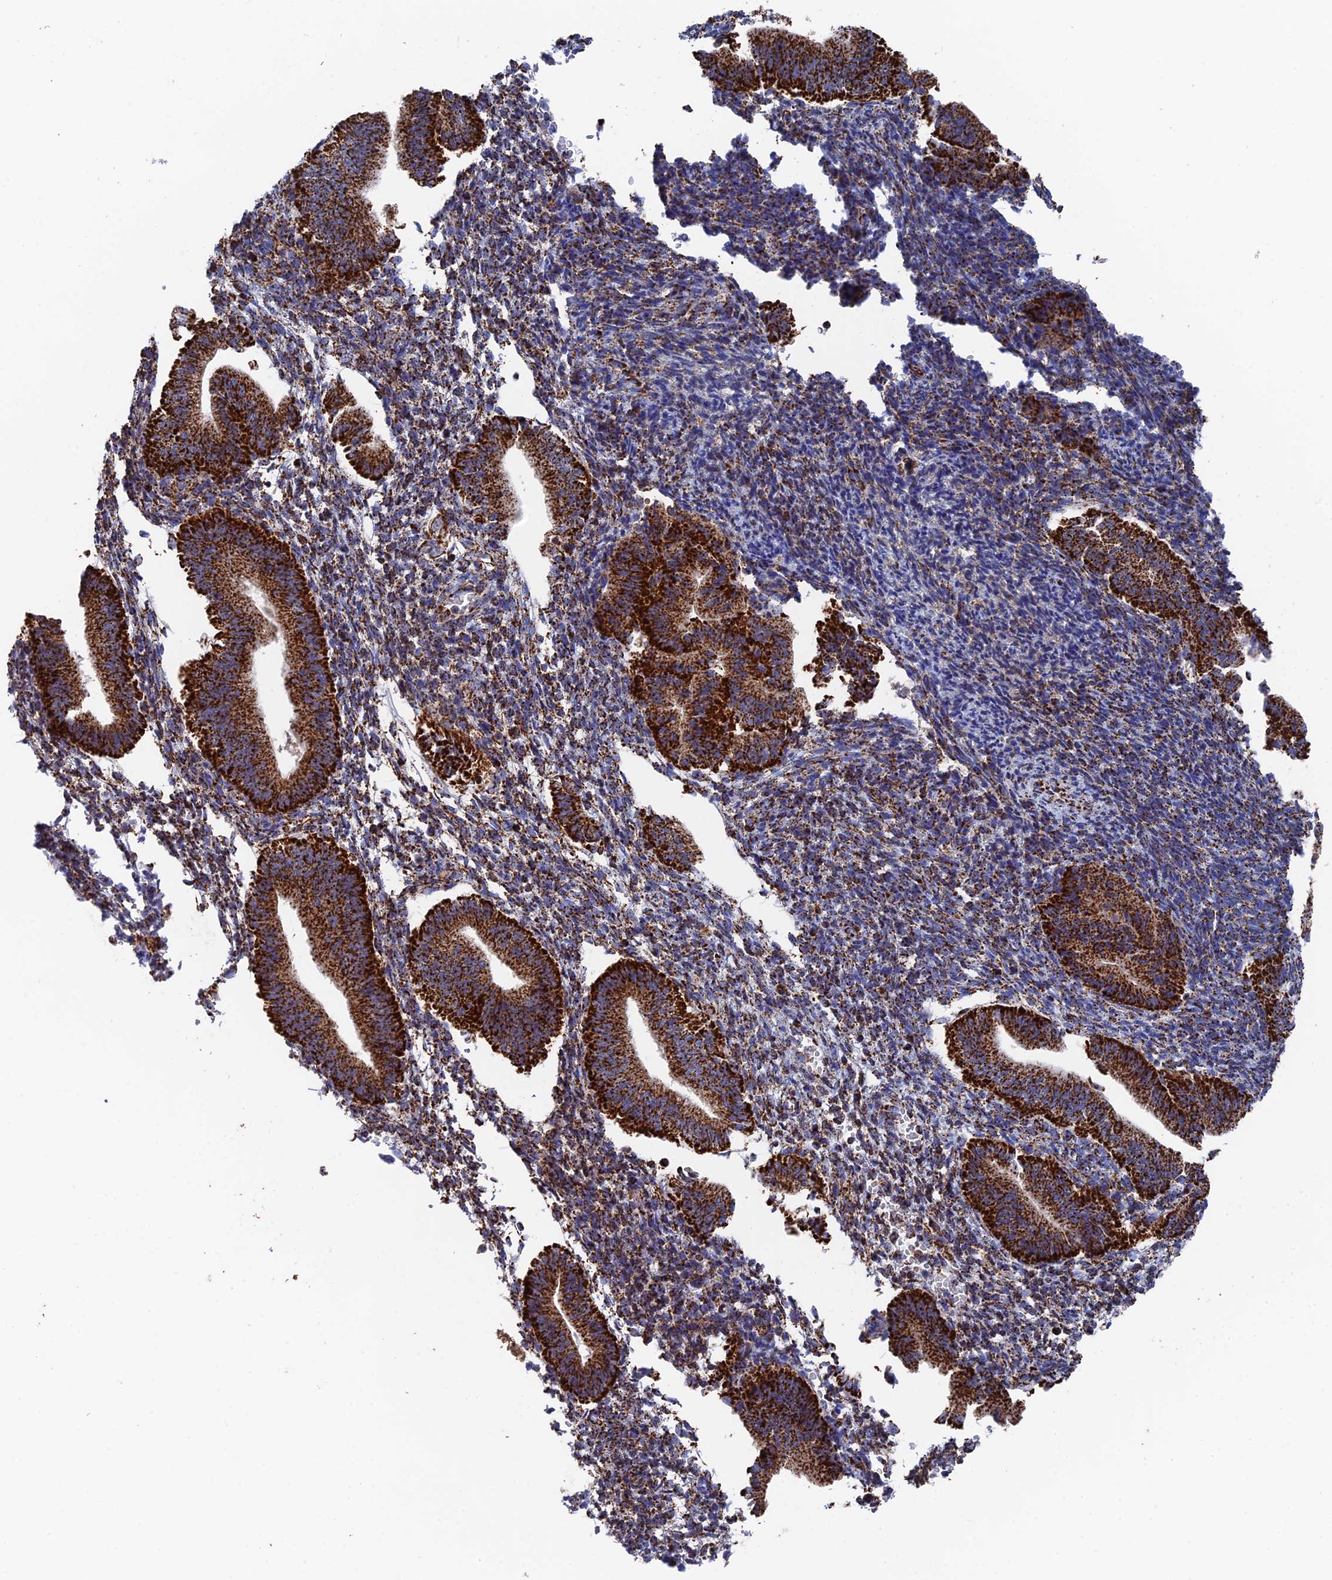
{"staining": {"intensity": "strong", "quantity": "25%-75%", "location": "cytoplasmic/membranous"}, "tissue": "endometrium", "cell_type": "Cells in endometrial stroma", "image_type": "normal", "snomed": [{"axis": "morphology", "description": "Normal tissue, NOS"}, {"axis": "topography", "description": "Endometrium"}], "caption": "This is a histology image of immunohistochemistry (IHC) staining of unremarkable endometrium, which shows strong expression in the cytoplasmic/membranous of cells in endometrial stroma.", "gene": "HAUS8", "patient": {"sex": "female", "age": 25}}